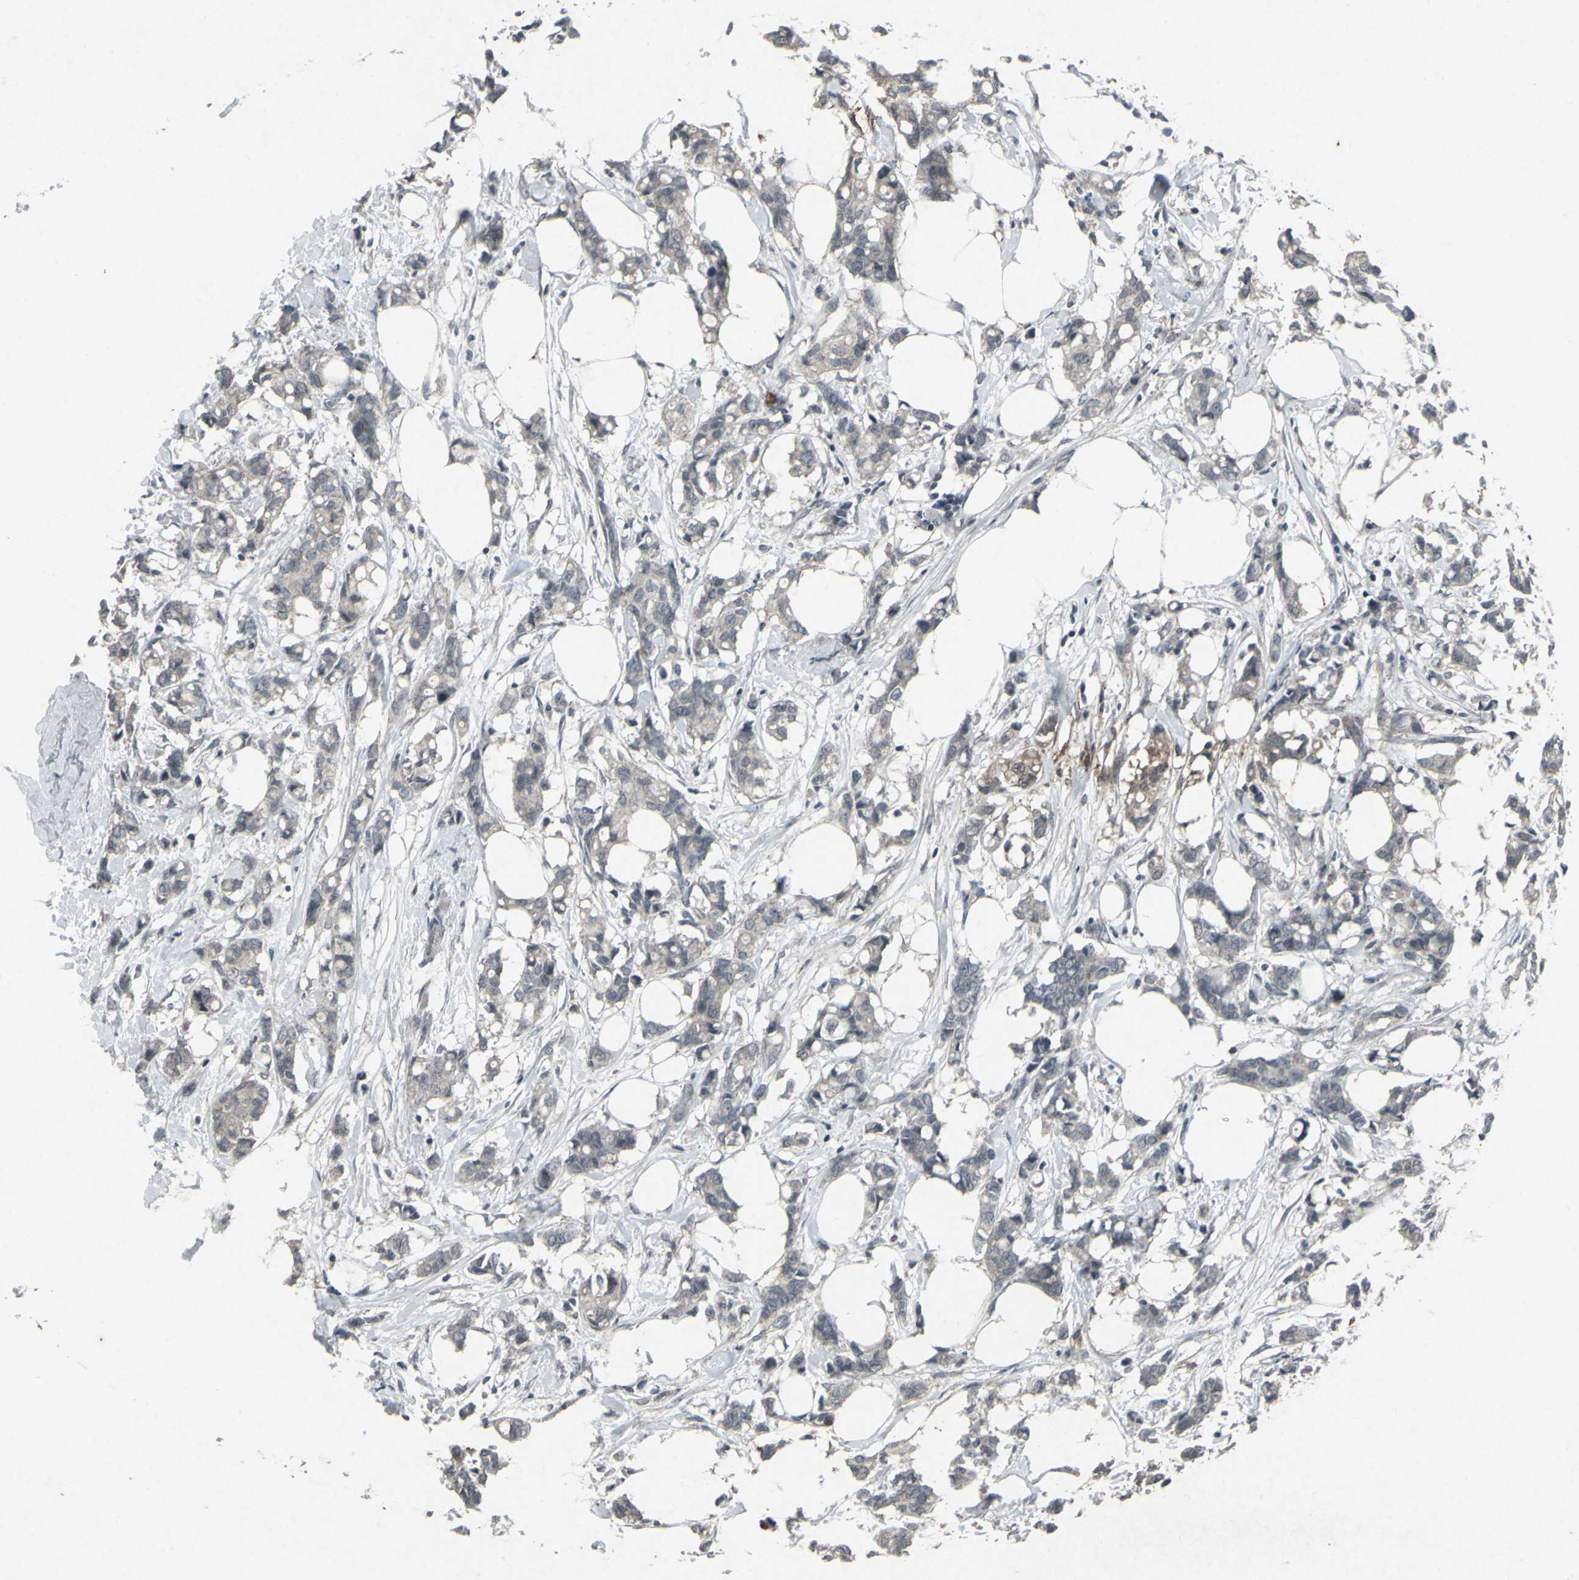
{"staining": {"intensity": "weak", "quantity": "25%-75%", "location": "cytoplasmic/membranous"}, "tissue": "breast cancer", "cell_type": "Tumor cells", "image_type": "cancer", "snomed": [{"axis": "morphology", "description": "Duct carcinoma"}, {"axis": "topography", "description": "Breast"}], "caption": "Infiltrating ductal carcinoma (breast) stained with a brown dye demonstrates weak cytoplasmic/membranous positive positivity in approximately 25%-75% of tumor cells.", "gene": "BMP4", "patient": {"sex": "female", "age": 84}}